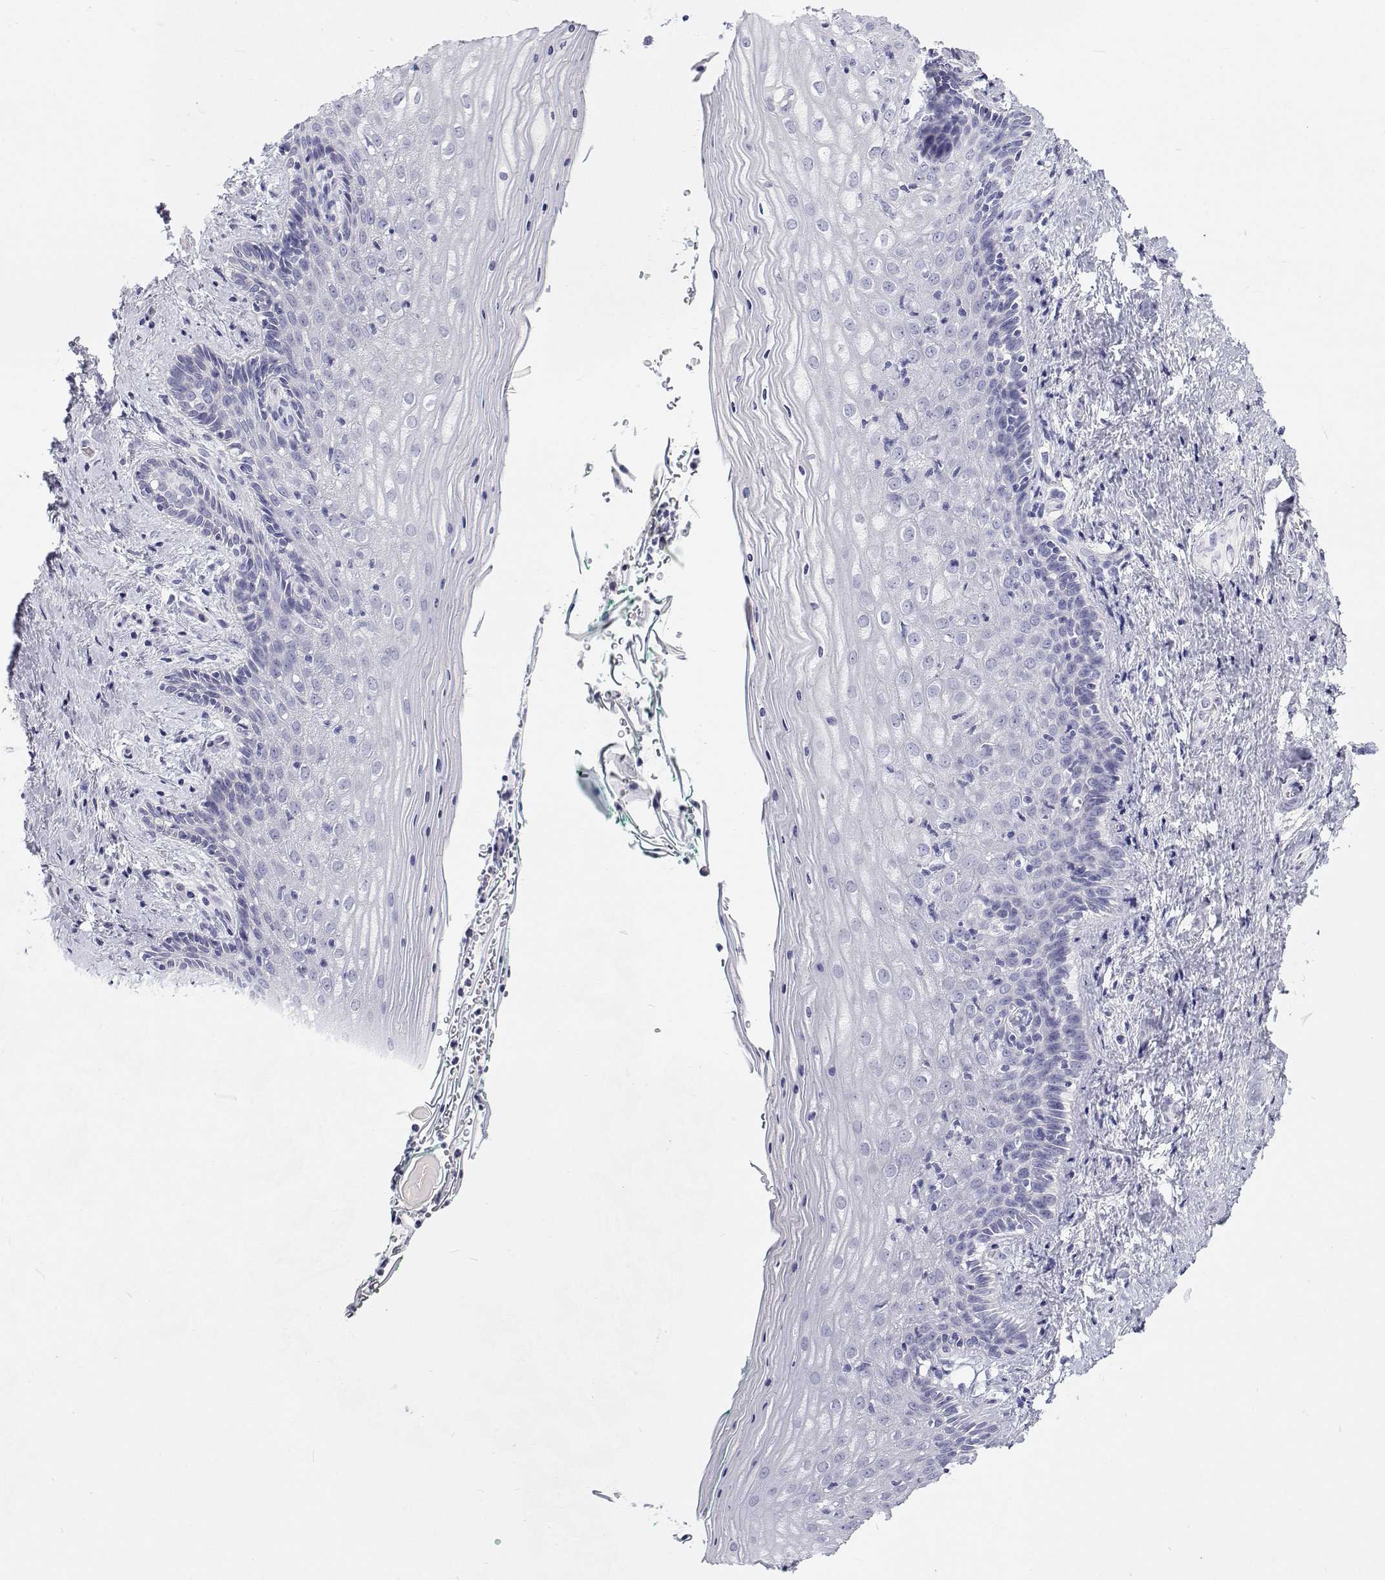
{"staining": {"intensity": "negative", "quantity": "none", "location": "none"}, "tissue": "vagina", "cell_type": "Squamous epithelial cells", "image_type": "normal", "snomed": [{"axis": "morphology", "description": "Normal tissue, NOS"}, {"axis": "topography", "description": "Vagina"}], "caption": "Immunohistochemistry of normal human vagina shows no positivity in squamous epithelial cells. (DAB (3,3'-diaminobenzidine) immunohistochemistry visualized using brightfield microscopy, high magnification).", "gene": "NCR2", "patient": {"sex": "female", "age": 45}}